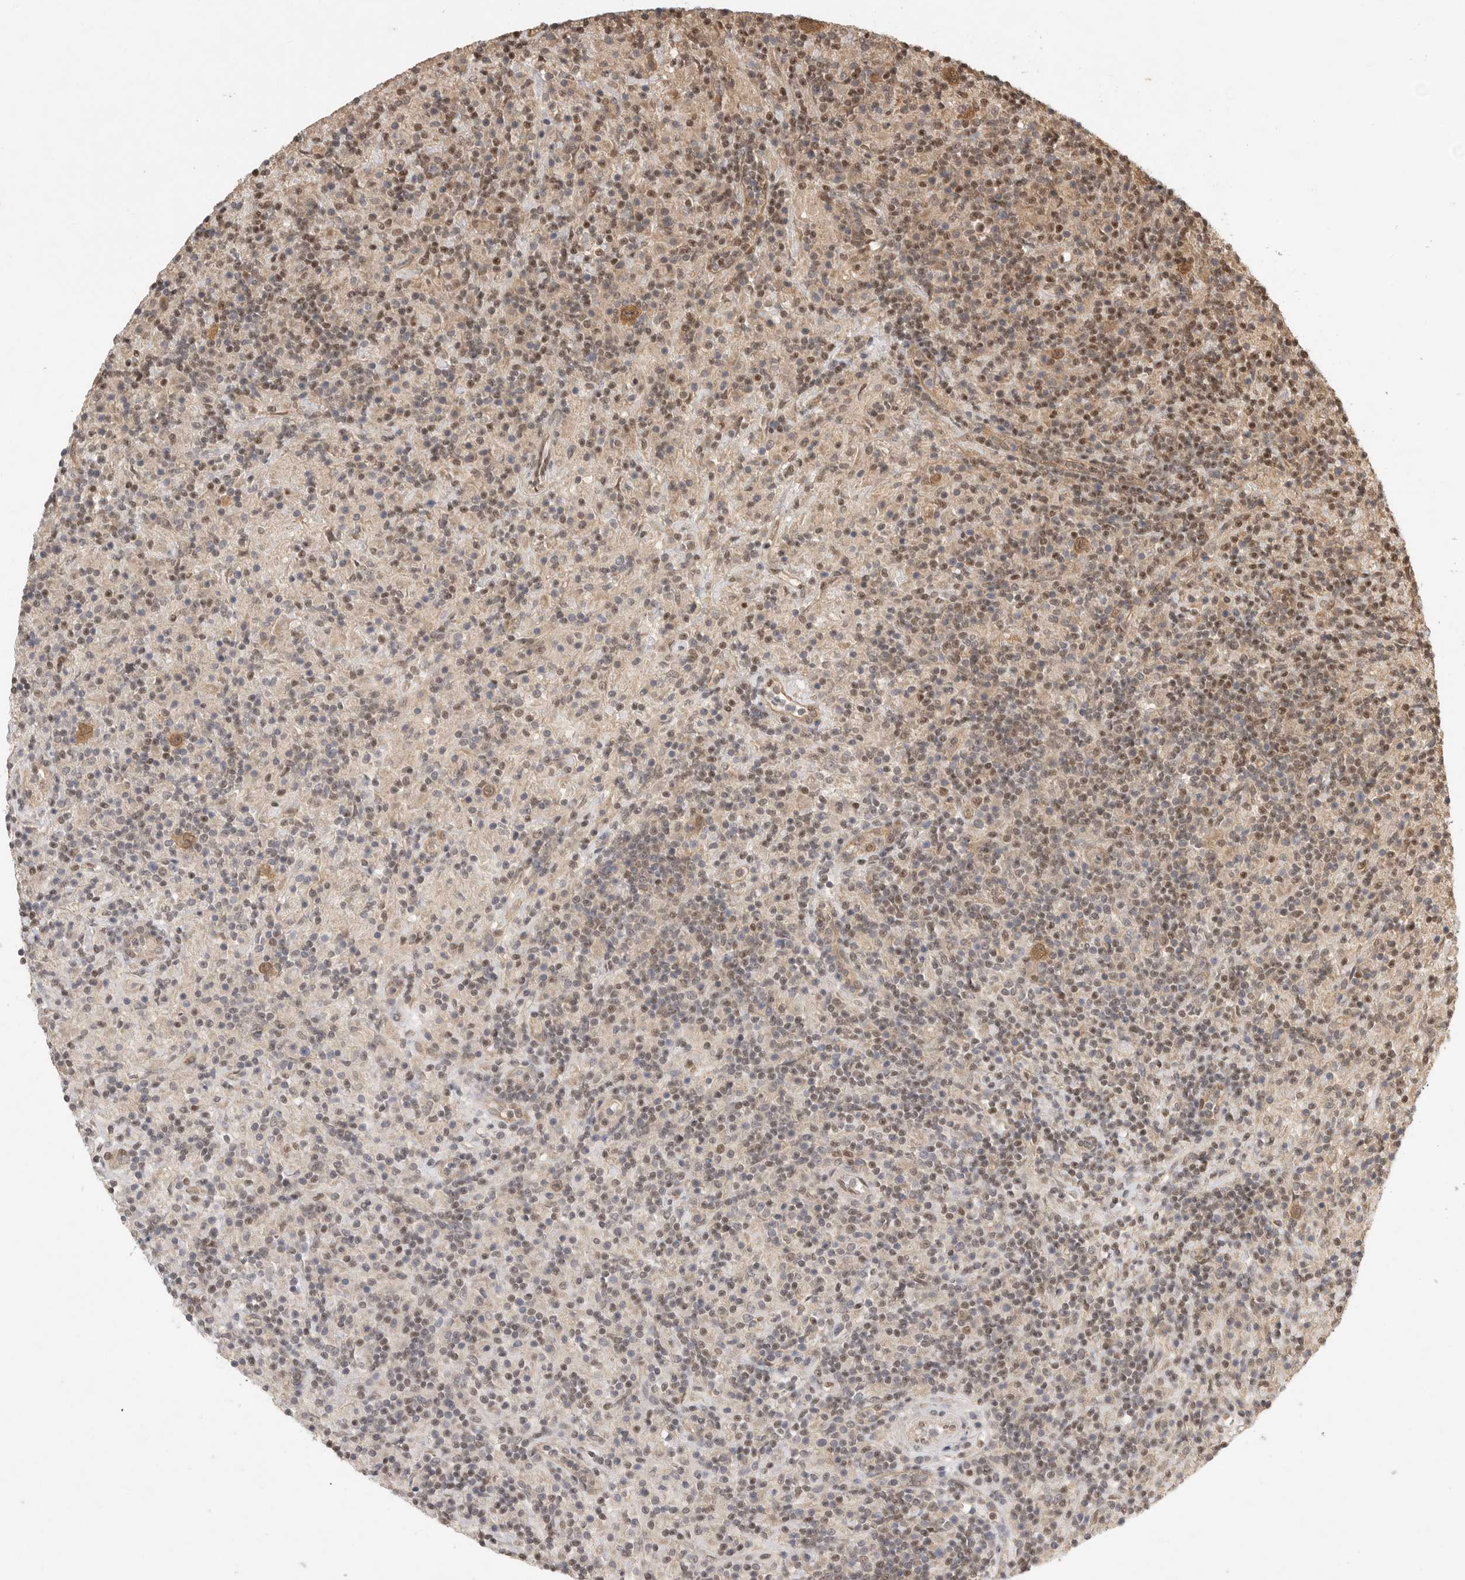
{"staining": {"intensity": "moderate", "quantity": ">75%", "location": "cytoplasmic/membranous,nuclear"}, "tissue": "lymphoma", "cell_type": "Tumor cells", "image_type": "cancer", "snomed": [{"axis": "morphology", "description": "Hodgkin's disease, NOS"}, {"axis": "topography", "description": "Lymph node"}], "caption": "Protein staining demonstrates moderate cytoplasmic/membranous and nuclear staining in about >75% of tumor cells in Hodgkin's disease. The protein is shown in brown color, while the nuclei are stained blue.", "gene": "DFFA", "patient": {"sex": "male", "age": 70}}